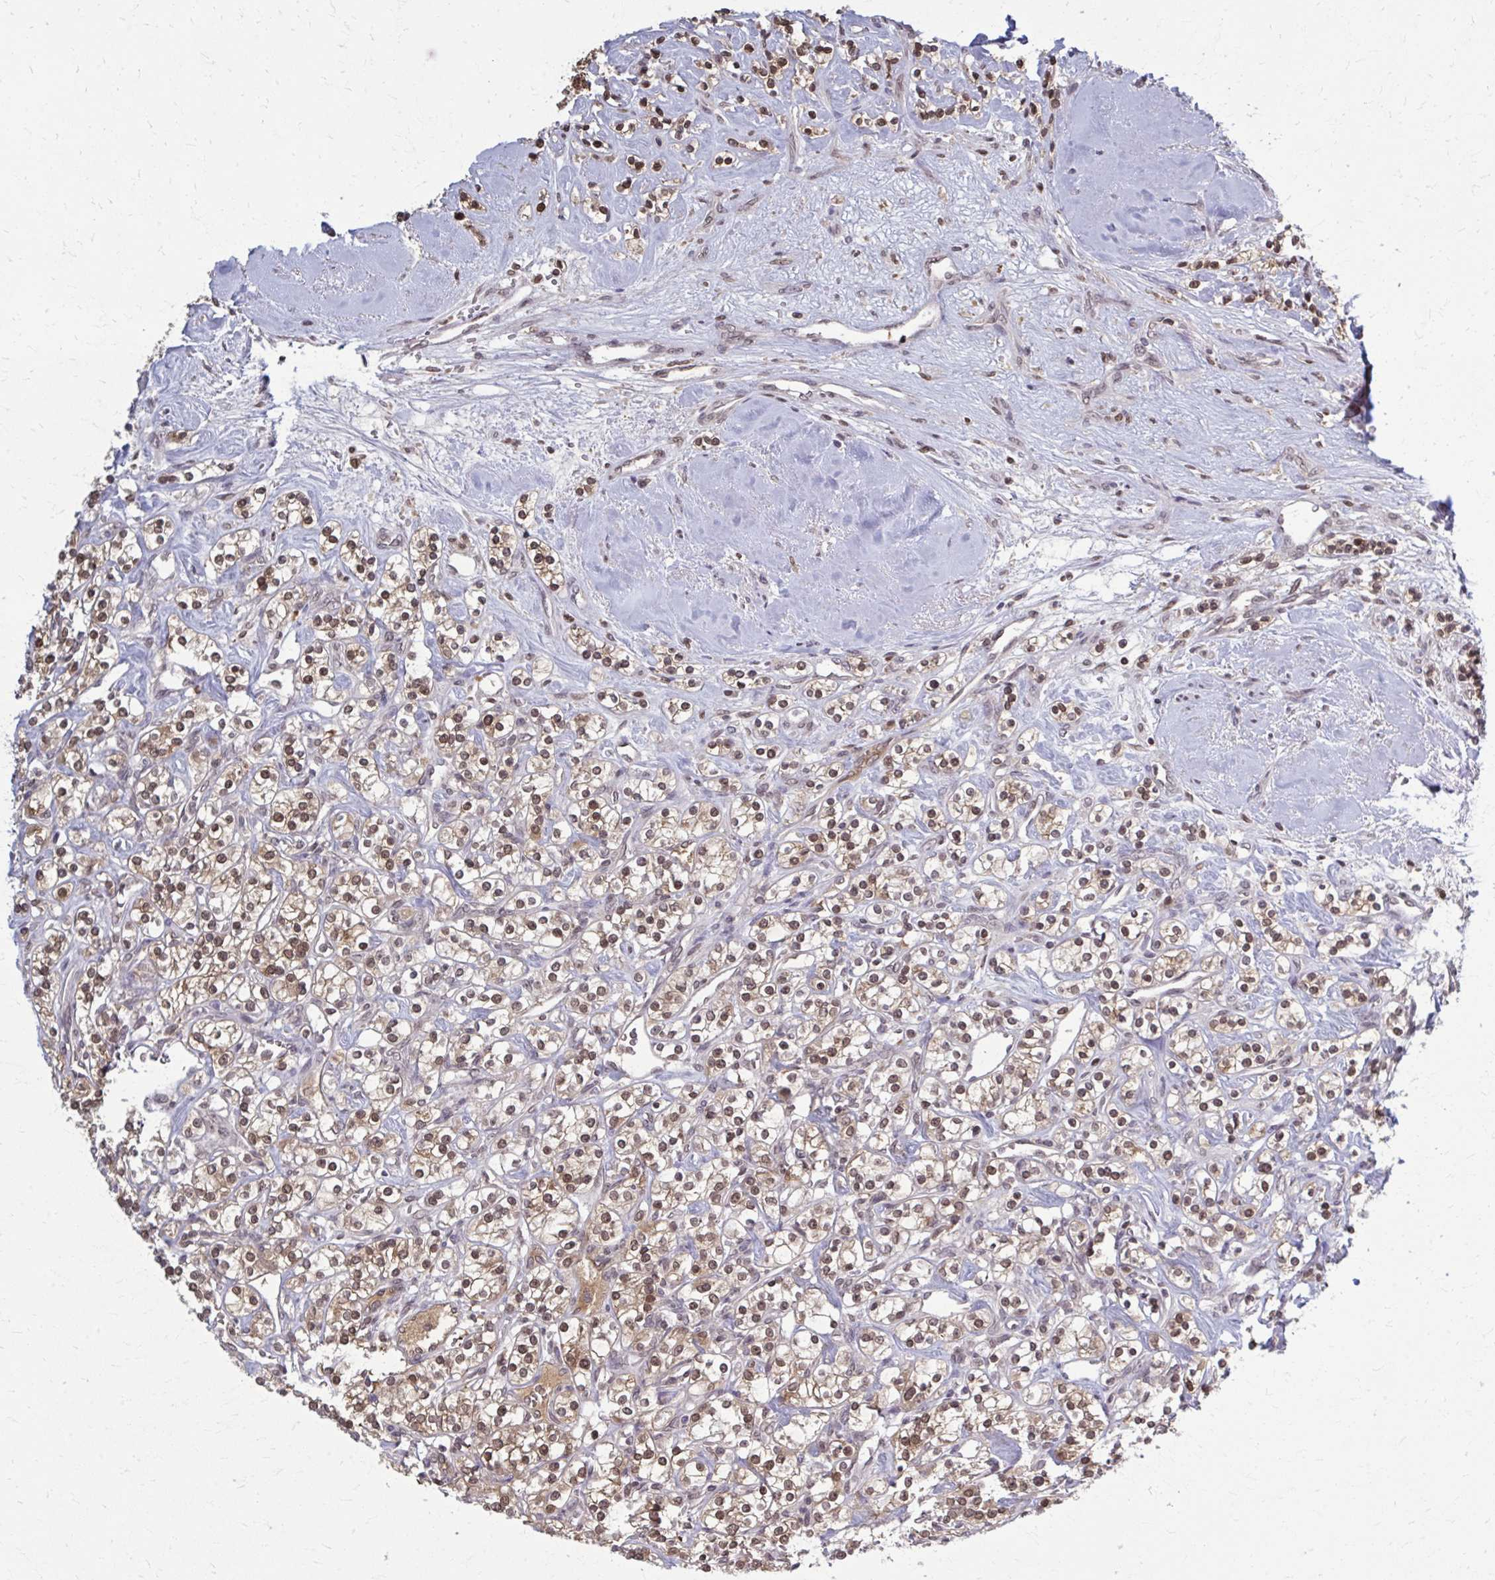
{"staining": {"intensity": "moderate", "quantity": ">75%", "location": "cytoplasmic/membranous,nuclear"}, "tissue": "renal cancer", "cell_type": "Tumor cells", "image_type": "cancer", "snomed": [{"axis": "morphology", "description": "Adenocarcinoma, NOS"}, {"axis": "topography", "description": "Kidney"}], "caption": "An image of renal cancer (adenocarcinoma) stained for a protein displays moderate cytoplasmic/membranous and nuclear brown staining in tumor cells.", "gene": "MDH1", "patient": {"sex": "male", "age": 77}}